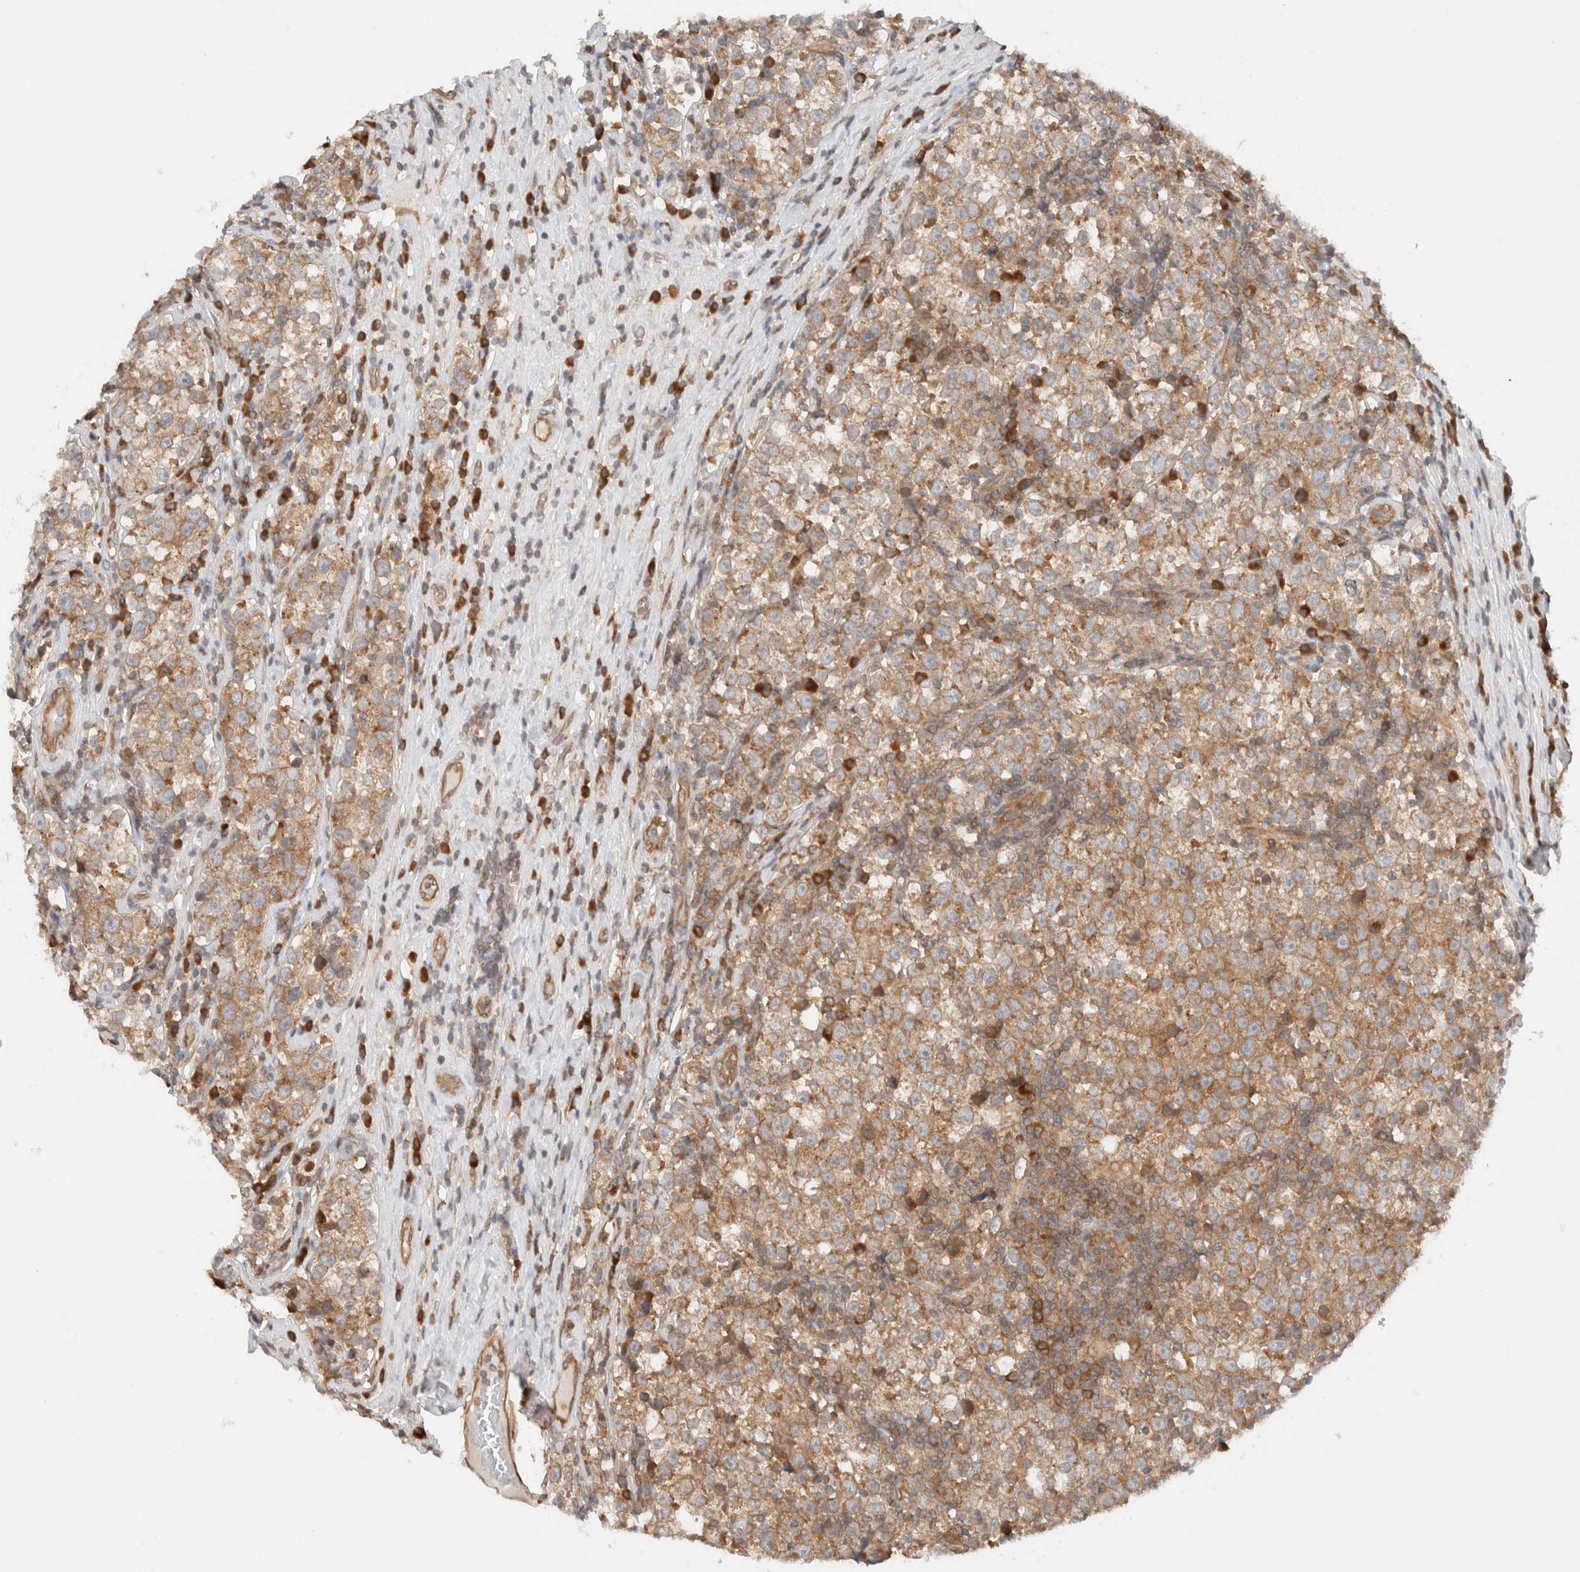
{"staining": {"intensity": "moderate", "quantity": ">75%", "location": "cytoplasmic/membranous"}, "tissue": "testis cancer", "cell_type": "Tumor cells", "image_type": "cancer", "snomed": [{"axis": "morphology", "description": "Normal tissue, NOS"}, {"axis": "morphology", "description": "Seminoma, NOS"}, {"axis": "topography", "description": "Testis"}], "caption": "The micrograph shows staining of testis cancer, revealing moderate cytoplasmic/membranous protein expression (brown color) within tumor cells.", "gene": "ARFGEF2", "patient": {"sex": "male", "age": 43}}